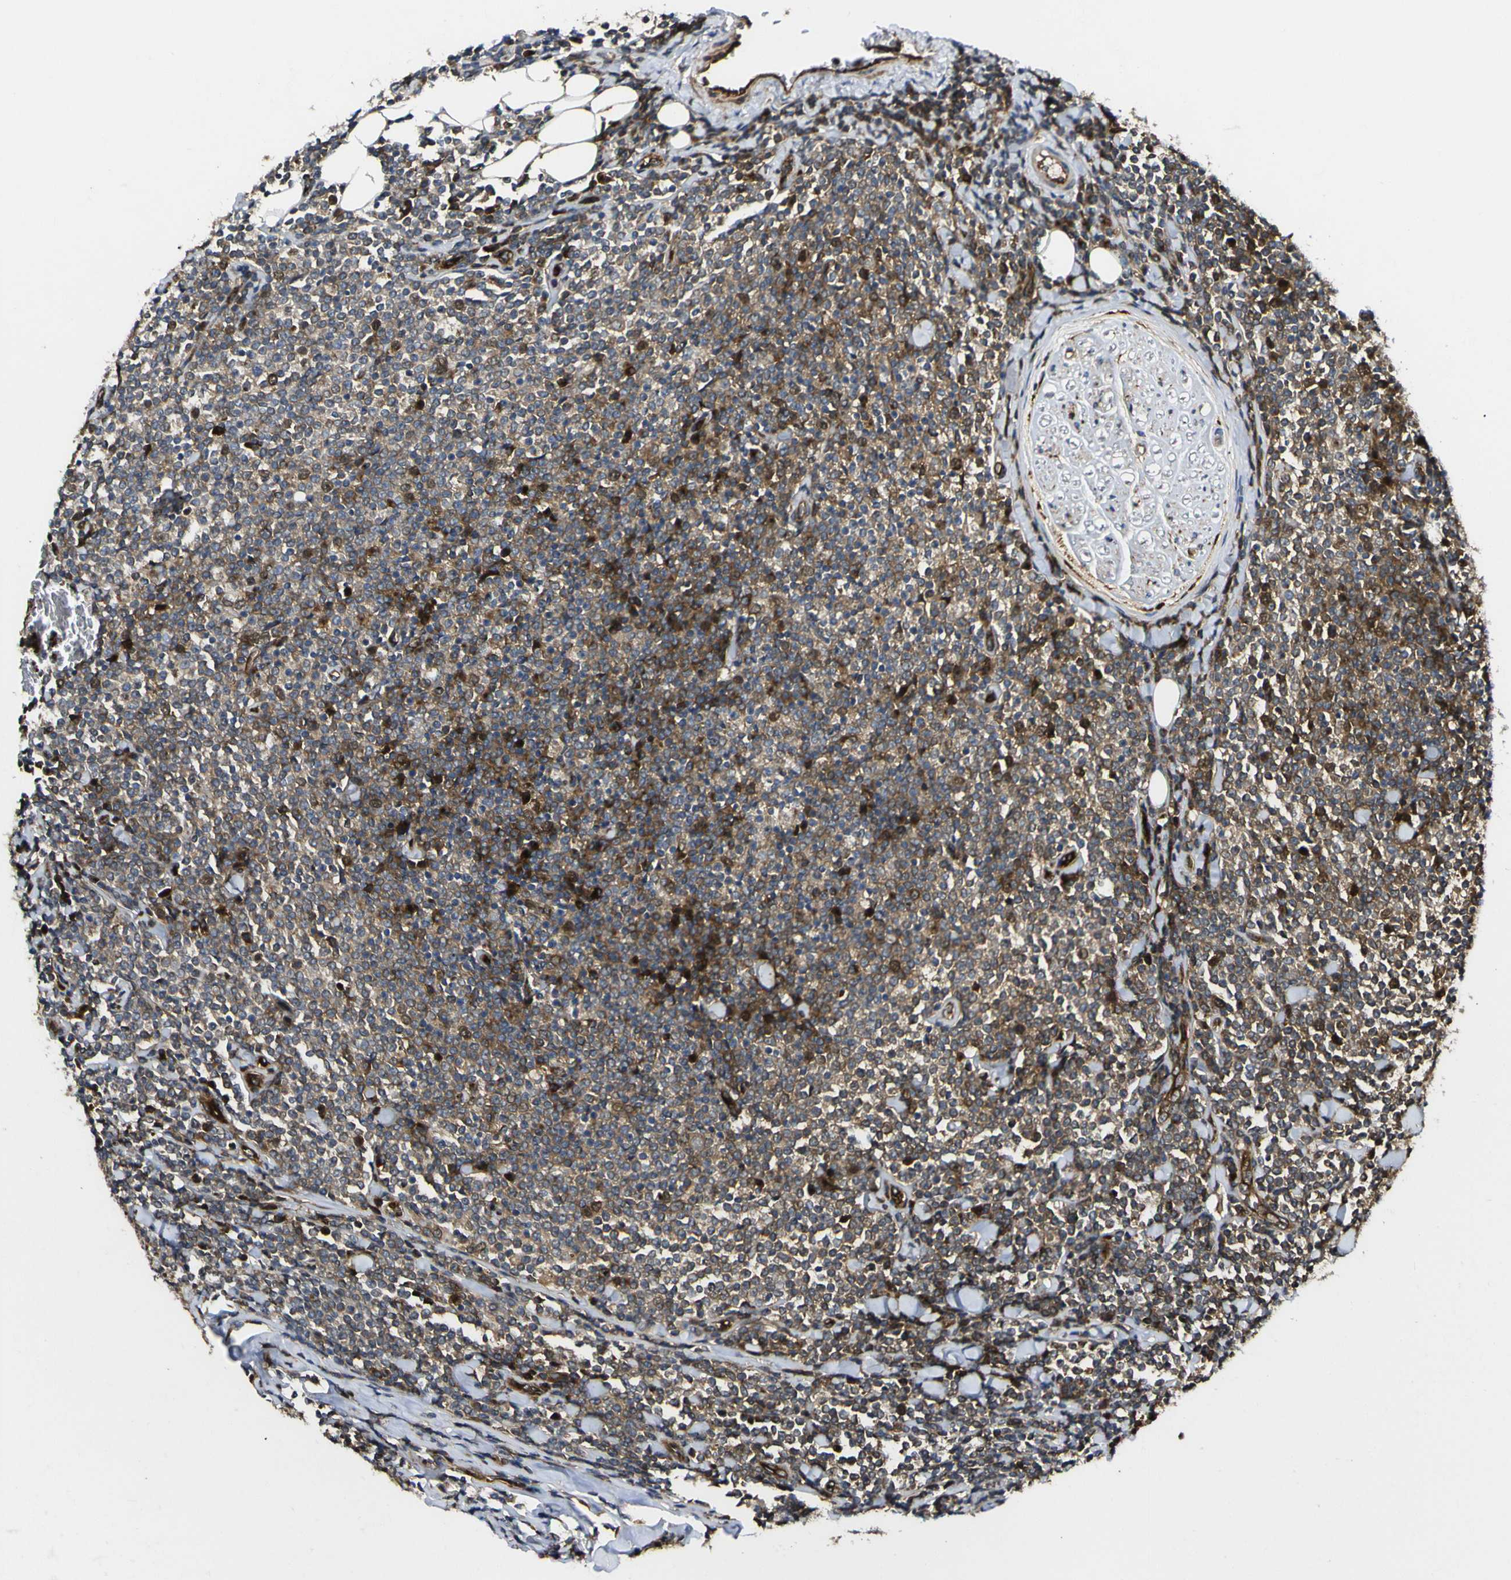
{"staining": {"intensity": "moderate", "quantity": ">75%", "location": "cytoplasmic/membranous,nuclear"}, "tissue": "lymphoma", "cell_type": "Tumor cells", "image_type": "cancer", "snomed": [{"axis": "morphology", "description": "Malignant lymphoma, non-Hodgkin's type, Low grade"}, {"axis": "topography", "description": "Soft tissue"}], "caption": "DAB (3,3'-diaminobenzidine) immunohistochemical staining of human low-grade malignant lymphoma, non-Hodgkin's type exhibits moderate cytoplasmic/membranous and nuclear protein expression in about >75% of tumor cells.", "gene": "ECE1", "patient": {"sex": "male", "age": 92}}